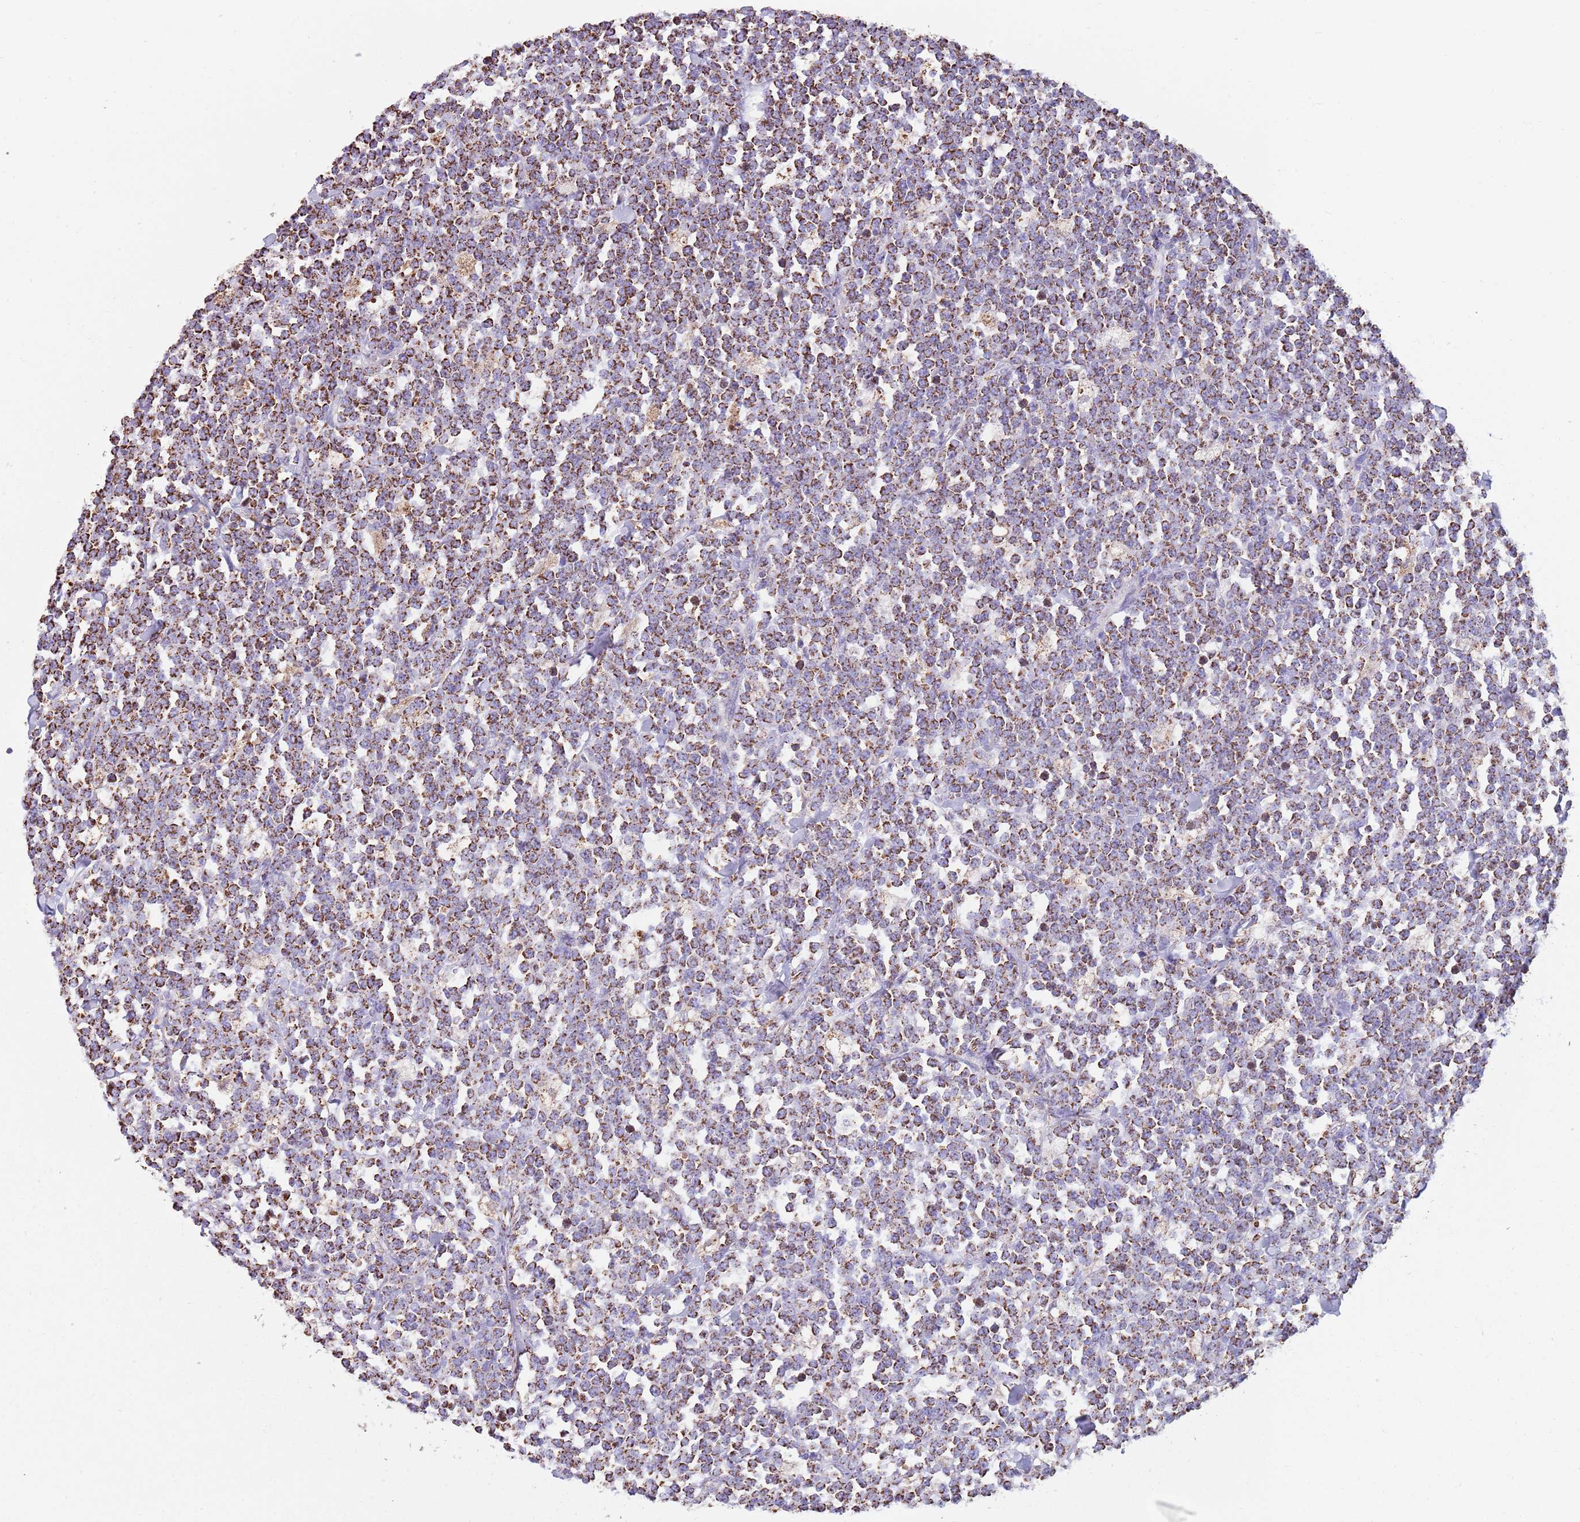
{"staining": {"intensity": "strong", "quantity": "25%-75%", "location": "cytoplasmic/membranous"}, "tissue": "lymphoma", "cell_type": "Tumor cells", "image_type": "cancer", "snomed": [{"axis": "morphology", "description": "Malignant lymphoma, non-Hodgkin's type, High grade"}, {"axis": "topography", "description": "Small intestine"}], "caption": "Protein staining exhibits strong cytoplasmic/membranous expression in about 25%-75% of tumor cells in high-grade malignant lymphoma, non-Hodgkin's type.", "gene": "TTLL1", "patient": {"sex": "male", "age": 8}}